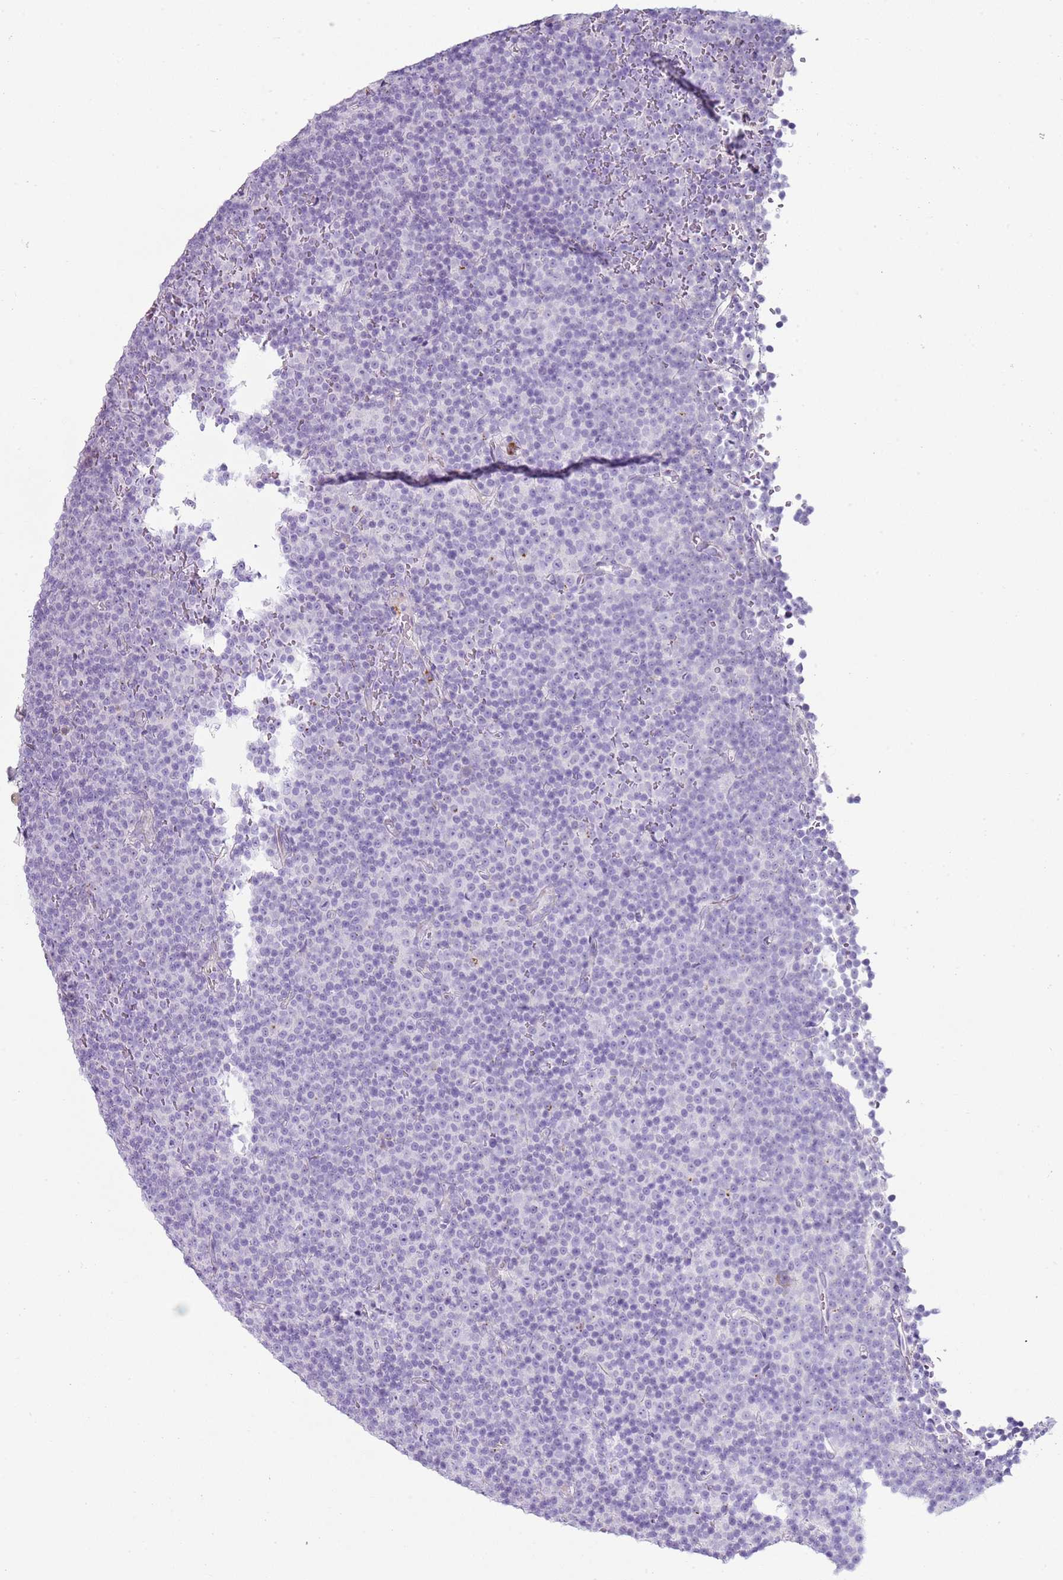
{"staining": {"intensity": "negative", "quantity": "none", "location": "none"}, "tissue": "lymphoma", "cell_type": "Tumor cells", "image_type": "cancer", "snomed": [{"axis": "morphology", "description": "Malignant lymphoma, non-Hodgkin's type, Low grade"}, {"axis": "topography", "description": "Lymph node"}], "caption": "Tumor cells are negative for brown protein staining in lymphoma.", "gene": "CD177", "patient": {"sex": "female", "age": 67}}